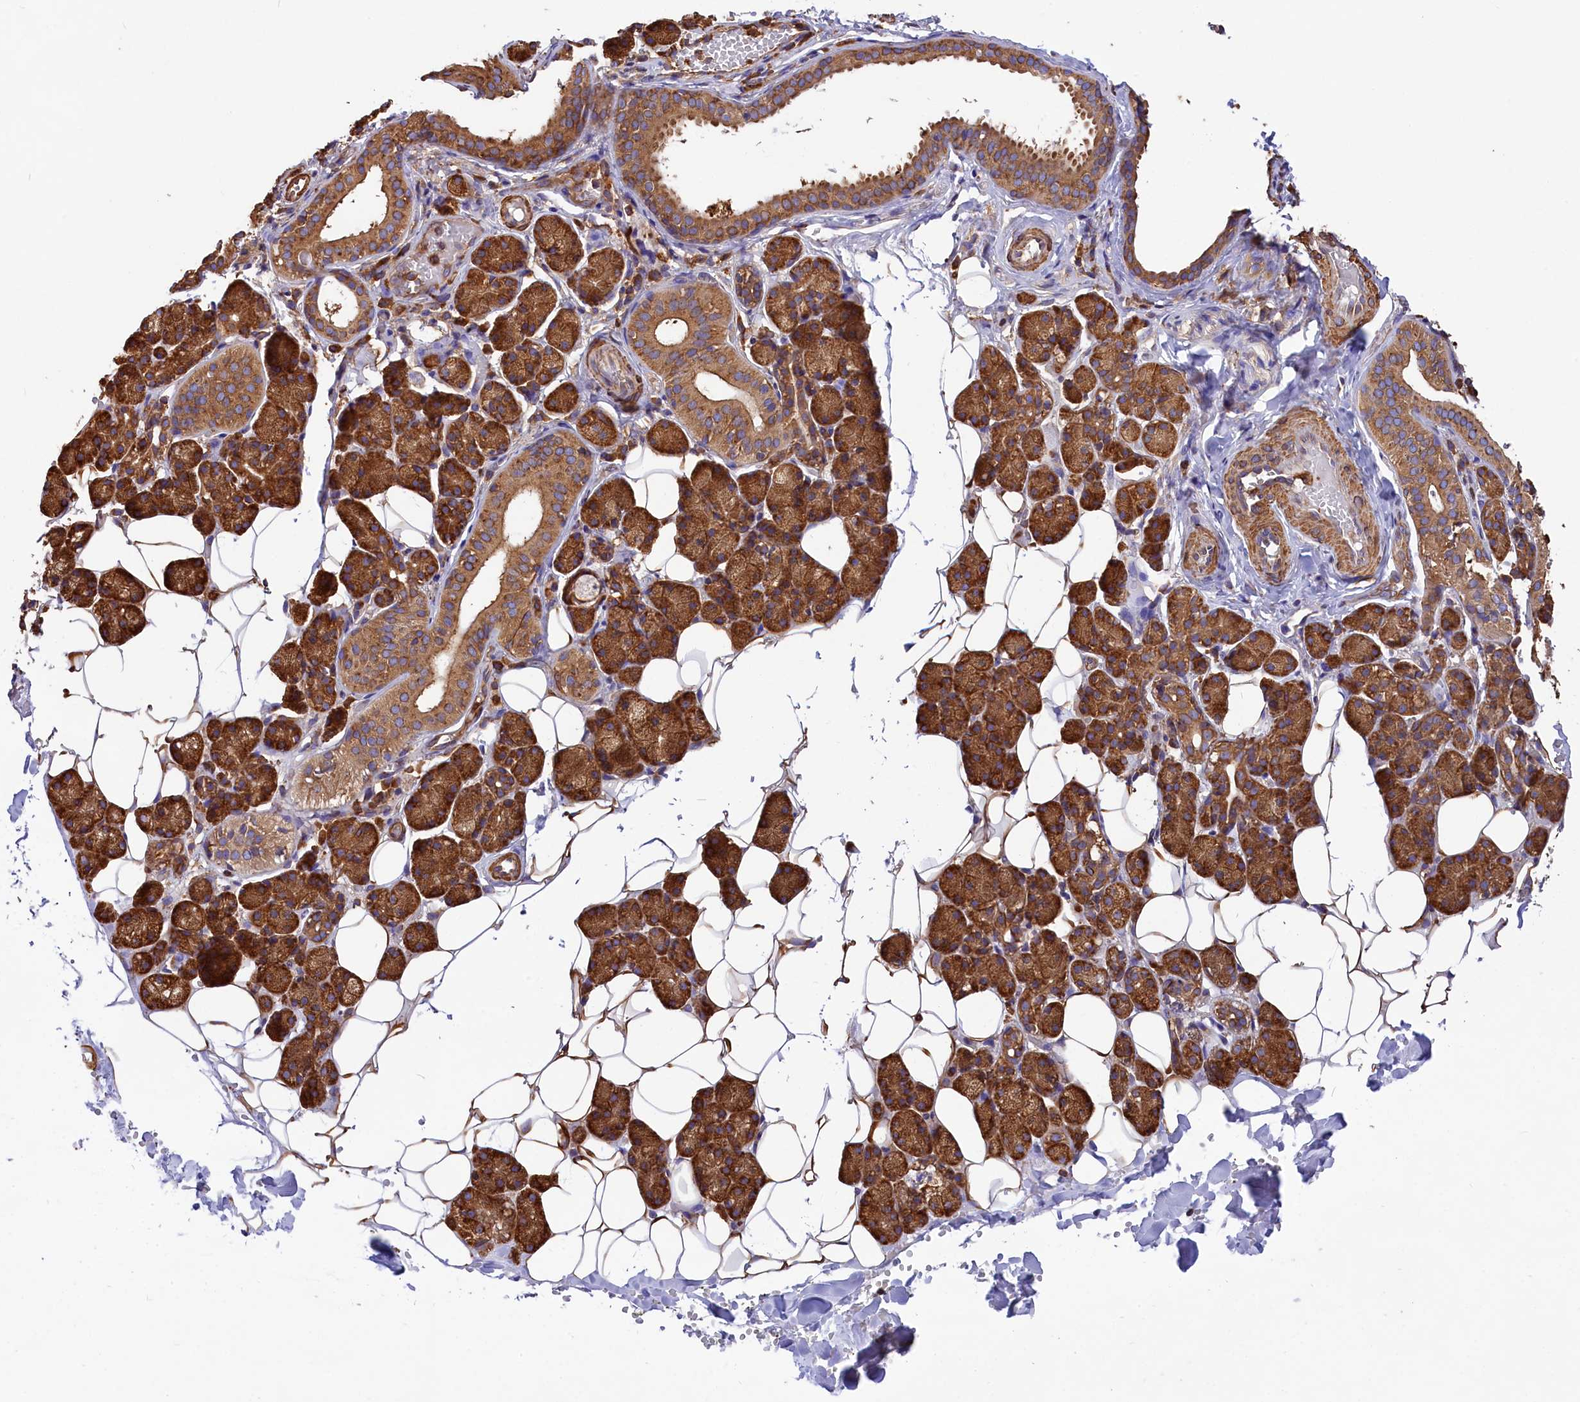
{"staining": {"intensity": "strong", "quantity": ">75%", "location": "cytoplasmic/membranous"}, "tissue": "salivary gland", "cell_type": "Glandular cells", "image_type": "normal", "snomed": [{"axis": "morphology", "description": "Normal tissue, NOS"}, {"axis": "topography", "description": "Salivary gland"}], "caption": "High-magnification brightfield microscopy of benign salivary gland stained with DAB (3,3'-diaminobenzidine) (brown) and counterstained with hematoxylin (blue). glandular cells exhibit strong cytoplasmic/membranous expression is present in about>75% of cells.", "gene": "GYS1", "patient": {"sex": "female", "age": 33}}